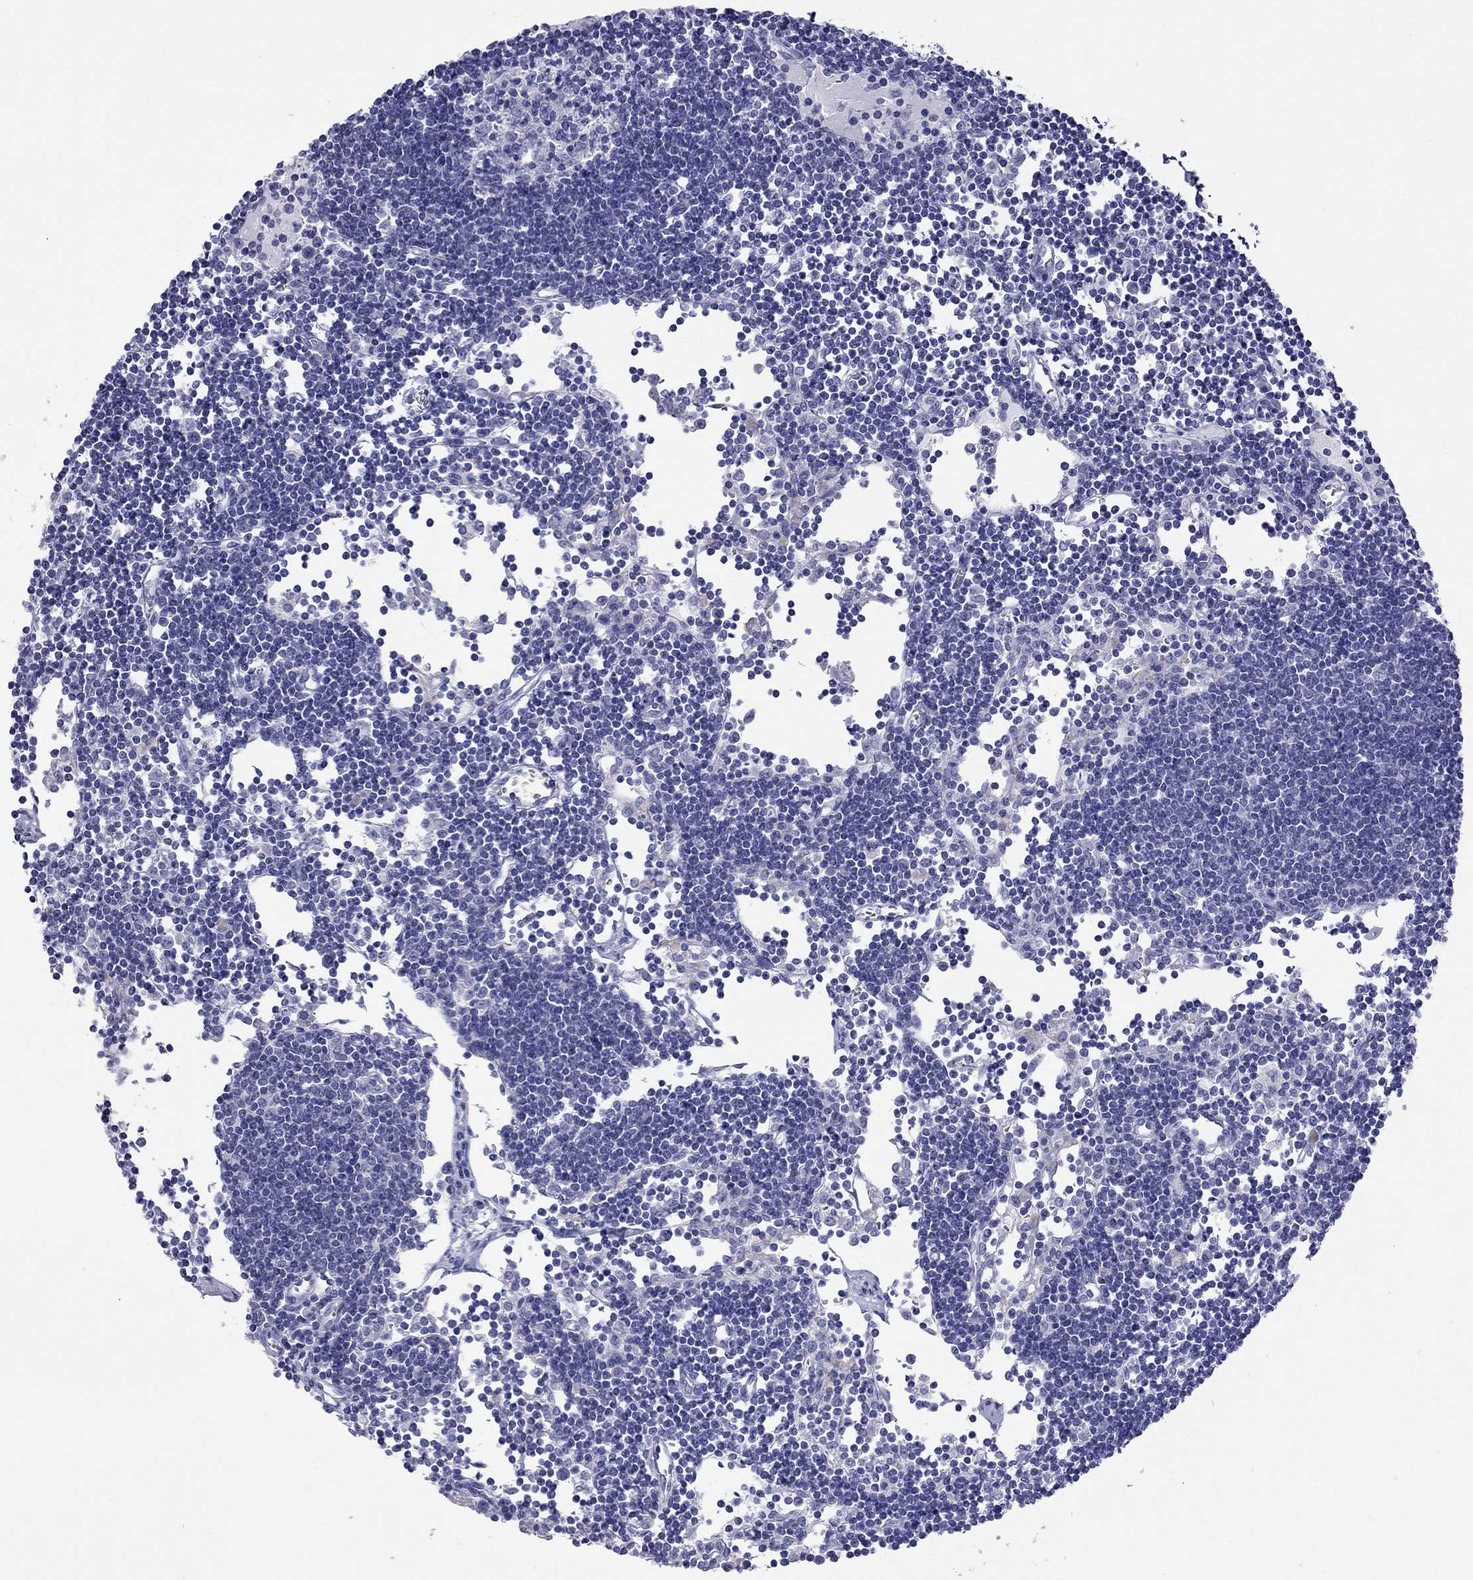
{"staining": {"intensity": "negative", "quantity": "none", "location": "none"}, "tissue": "lymph node", "cell_type": "Germinal center cells", "image_type": "normal", "snomed": [{"axis": "morphology", "description": "Normal tissue, NOS"}, {"axis": "topography", "description": "Lymph node"}], "caption": "Immunohistochemistry (IHC) of unremarkable human lymph node reveals no positivity in germinal center cells.", "gene": "FIGLA", "patient": {"sex": "female", "age": 65}}